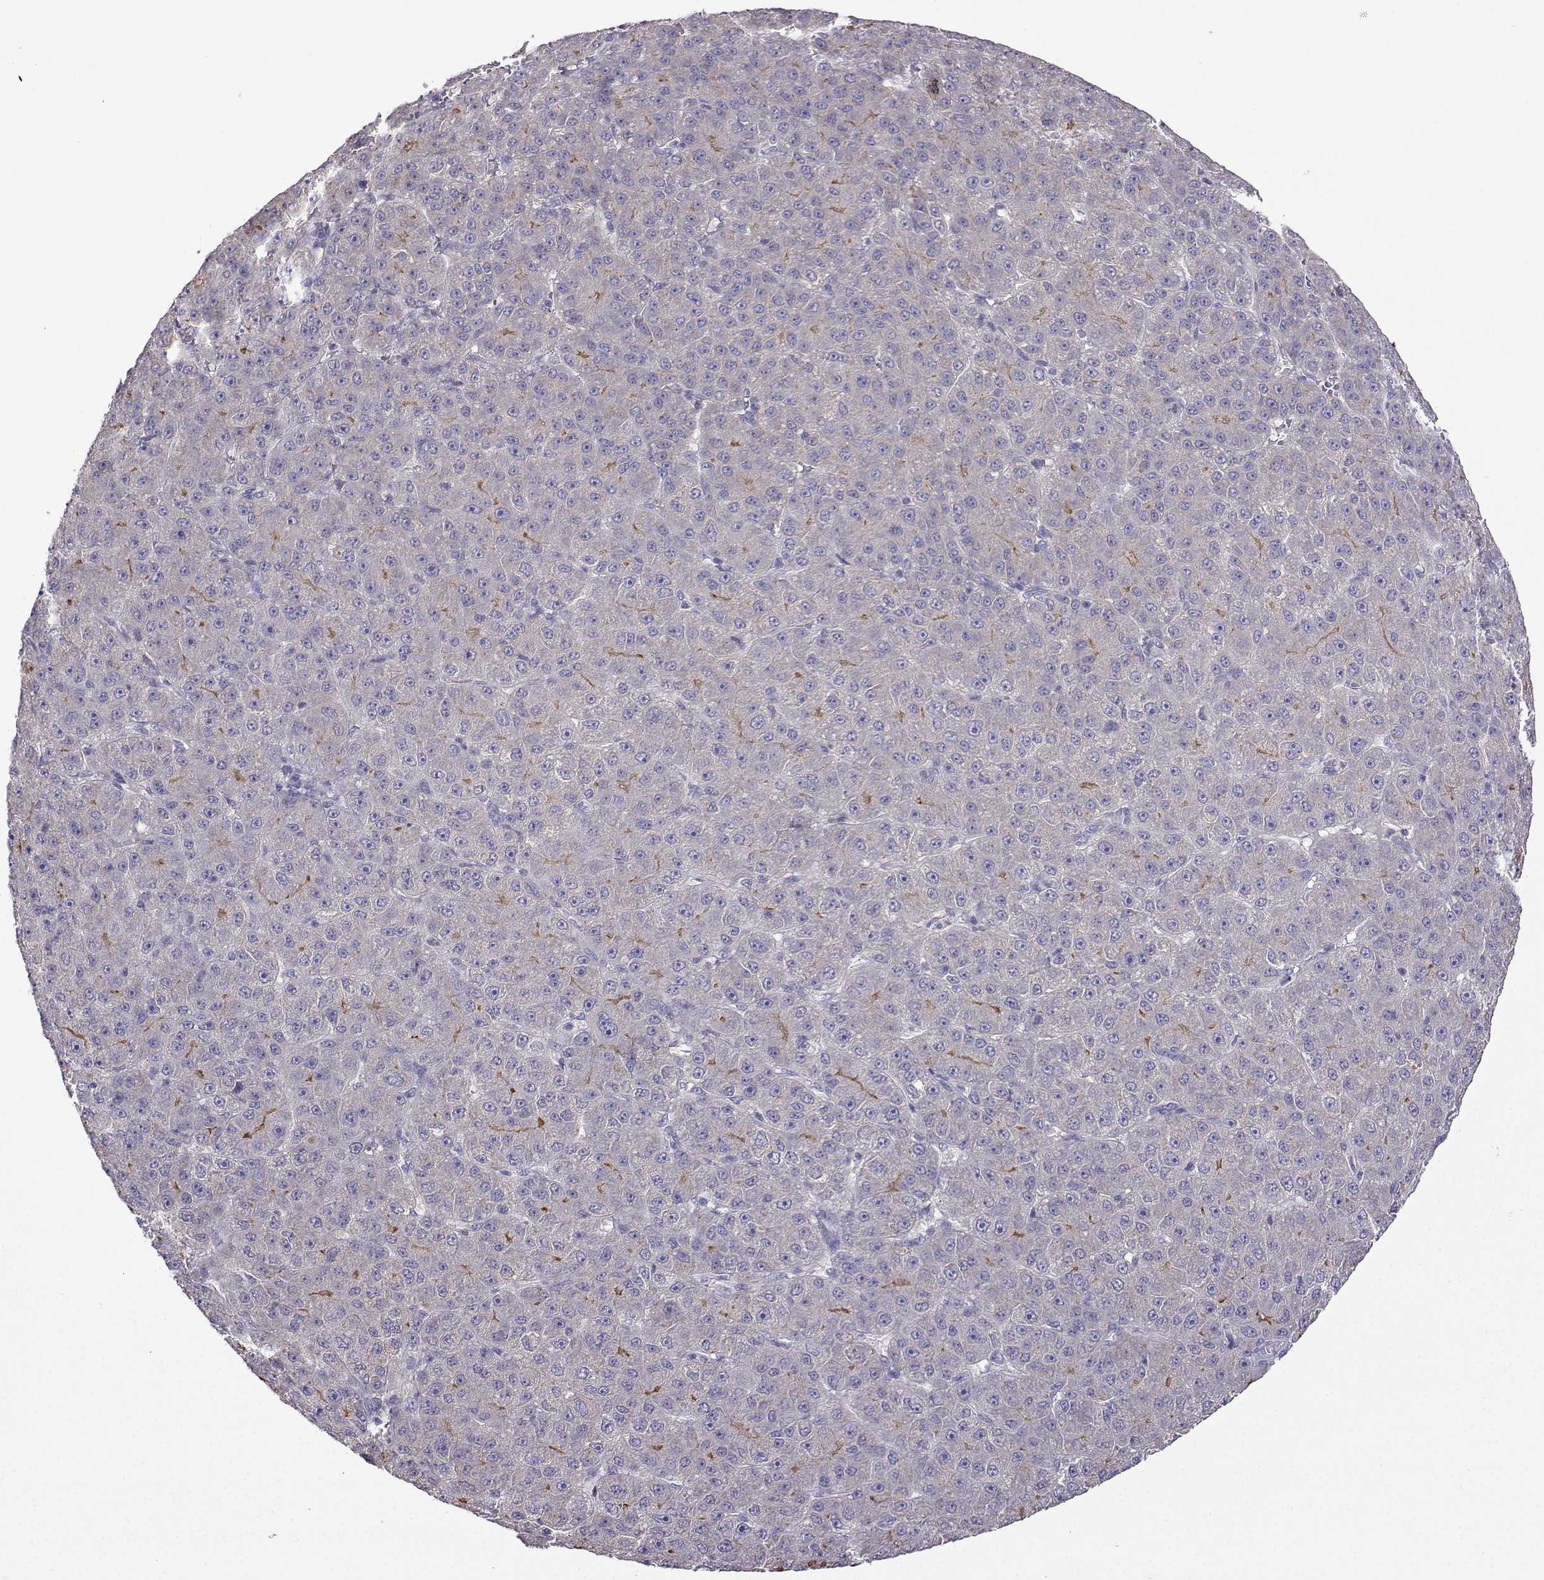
{"staining": {"intensity": "moderate", "quantity": "<25%", "location": "cytoplasmic/membranous"}, "tissue": "liver cancer", "cell_type": "Tumor cells", "image_type": "cancer", "snomed": [{"axis": "morphology", "description": "Carcinoma, Hepatocellular, NOS"}, {"axis": "topography", "description": "Liver"}], "caption": "The image exhibits immunohistochemical staining of liver hepatocellular carcinoma. There is moderate cytoplasmic/membranous staining is present in approximately <25% of tumor cells.", "gene": "FCAMR", "patient": {"sex": "male", "age": 67}}